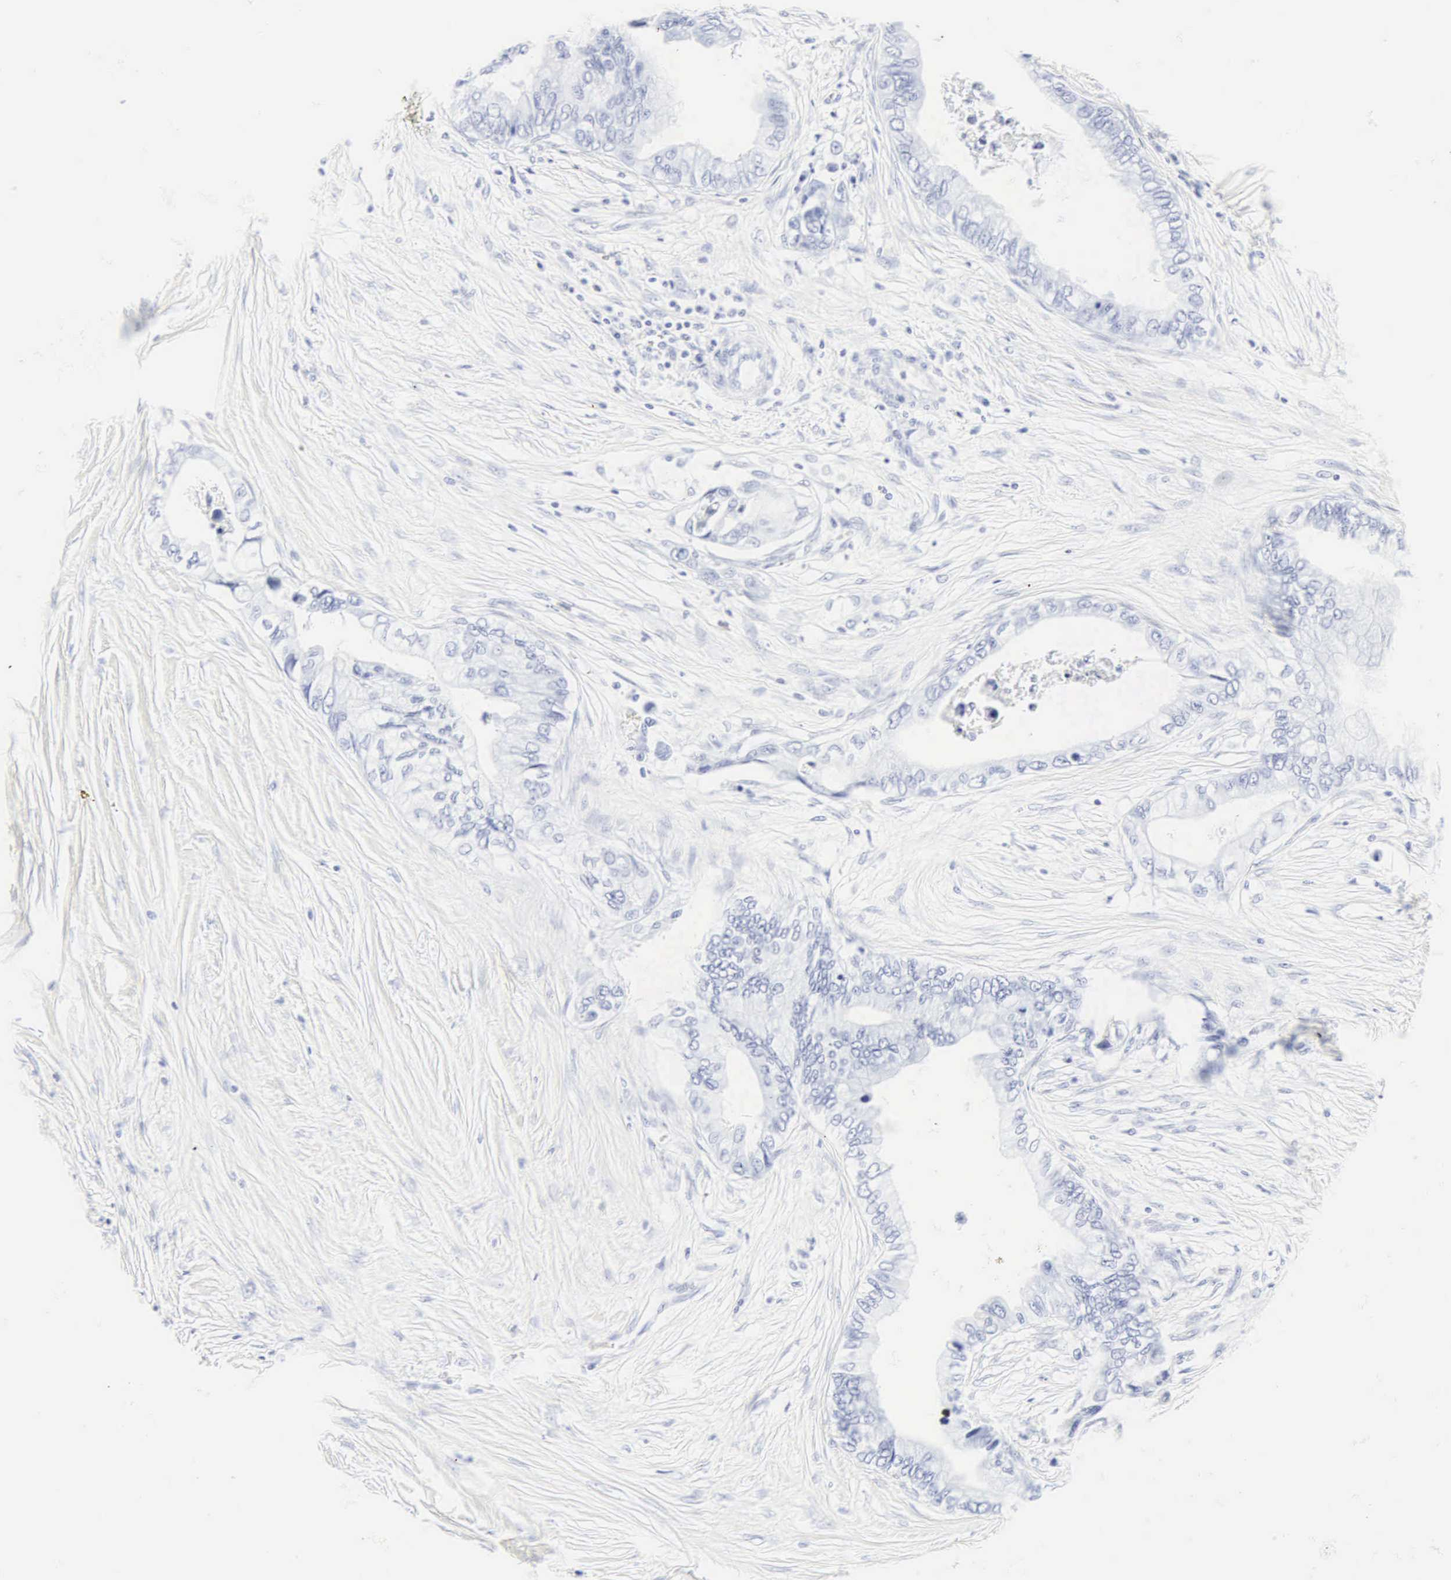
{"staining": {"intensity": "negative", "quantity": "none", "location": "none"}, "tissue": "pancreatic cancer", "cell_type": "Tumor cells", "image_type": "cancer", "snomed": [{"axis": "morphology", "description": "Adenocarcinoma, NOS"}, {"axis": "topography", "description": "Pancreas"}], "caption": "High power microscopy image of an immunohistochemistry (IHC) histopathology image of adenocarcinoma (pancreatic), revealing no significant positivity in tumor cells.", "gene": "CGB3", "patient": {"sex": "female", "age": 66}}